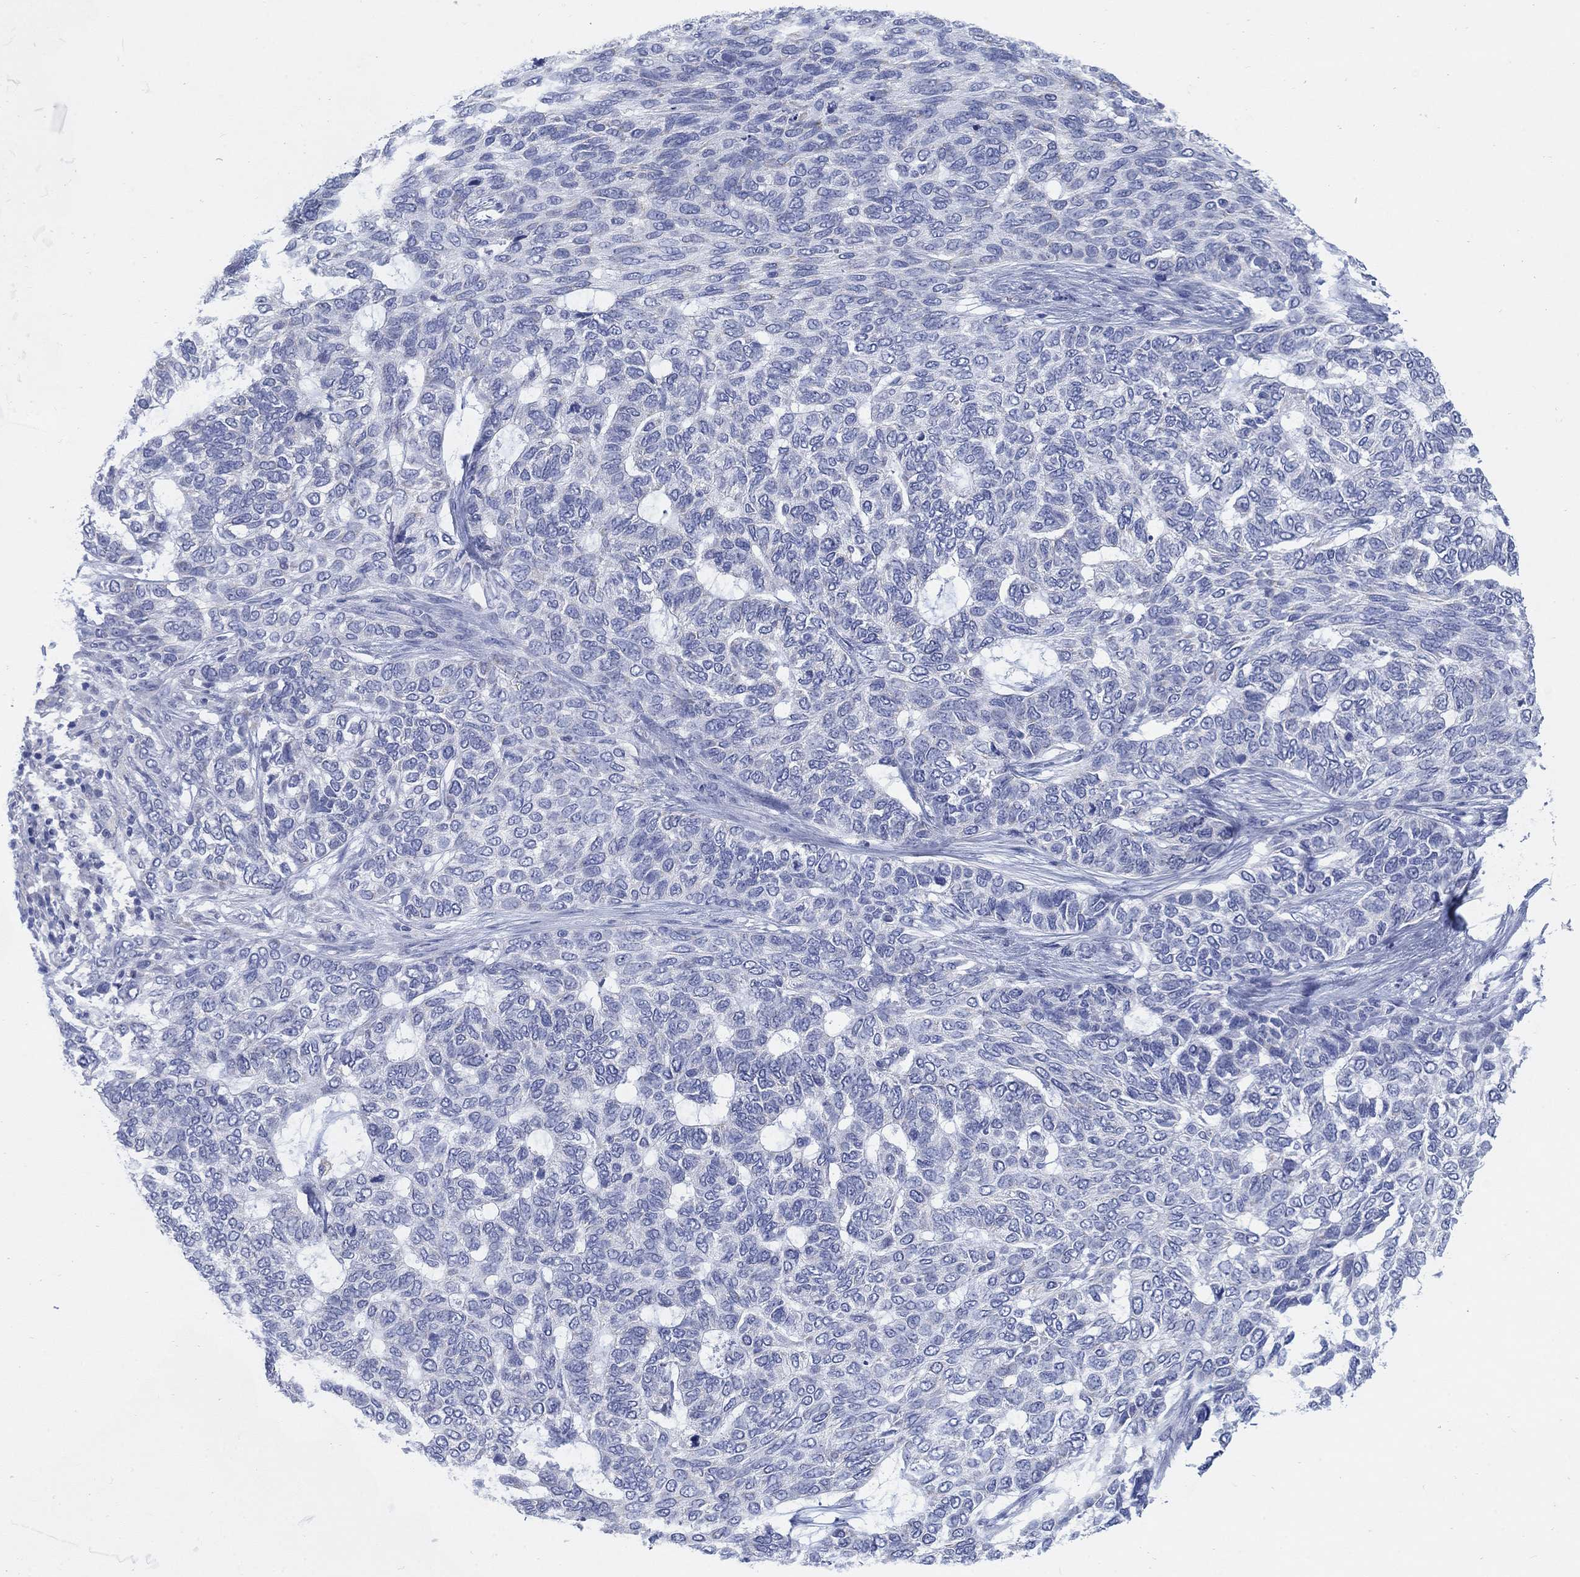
{"staining": {"intensity": "negative", "quantity": "none", "location": "none"}, "tissue": "skin cancer", "cell_type": "Tumor cells", "image_type": "cancer", "snomed": [{"axis": "morphology", "description": "Basal cell carcinoma"}, {"axis": "topography", "description": "Skin"}], "caption": "Immunohistochemical staining of human skin basal cell carcinoma reveals no significant expression in tumor cells.", "gene": "SCCPDH", "patient": {"sex": "female", "age": 65}}